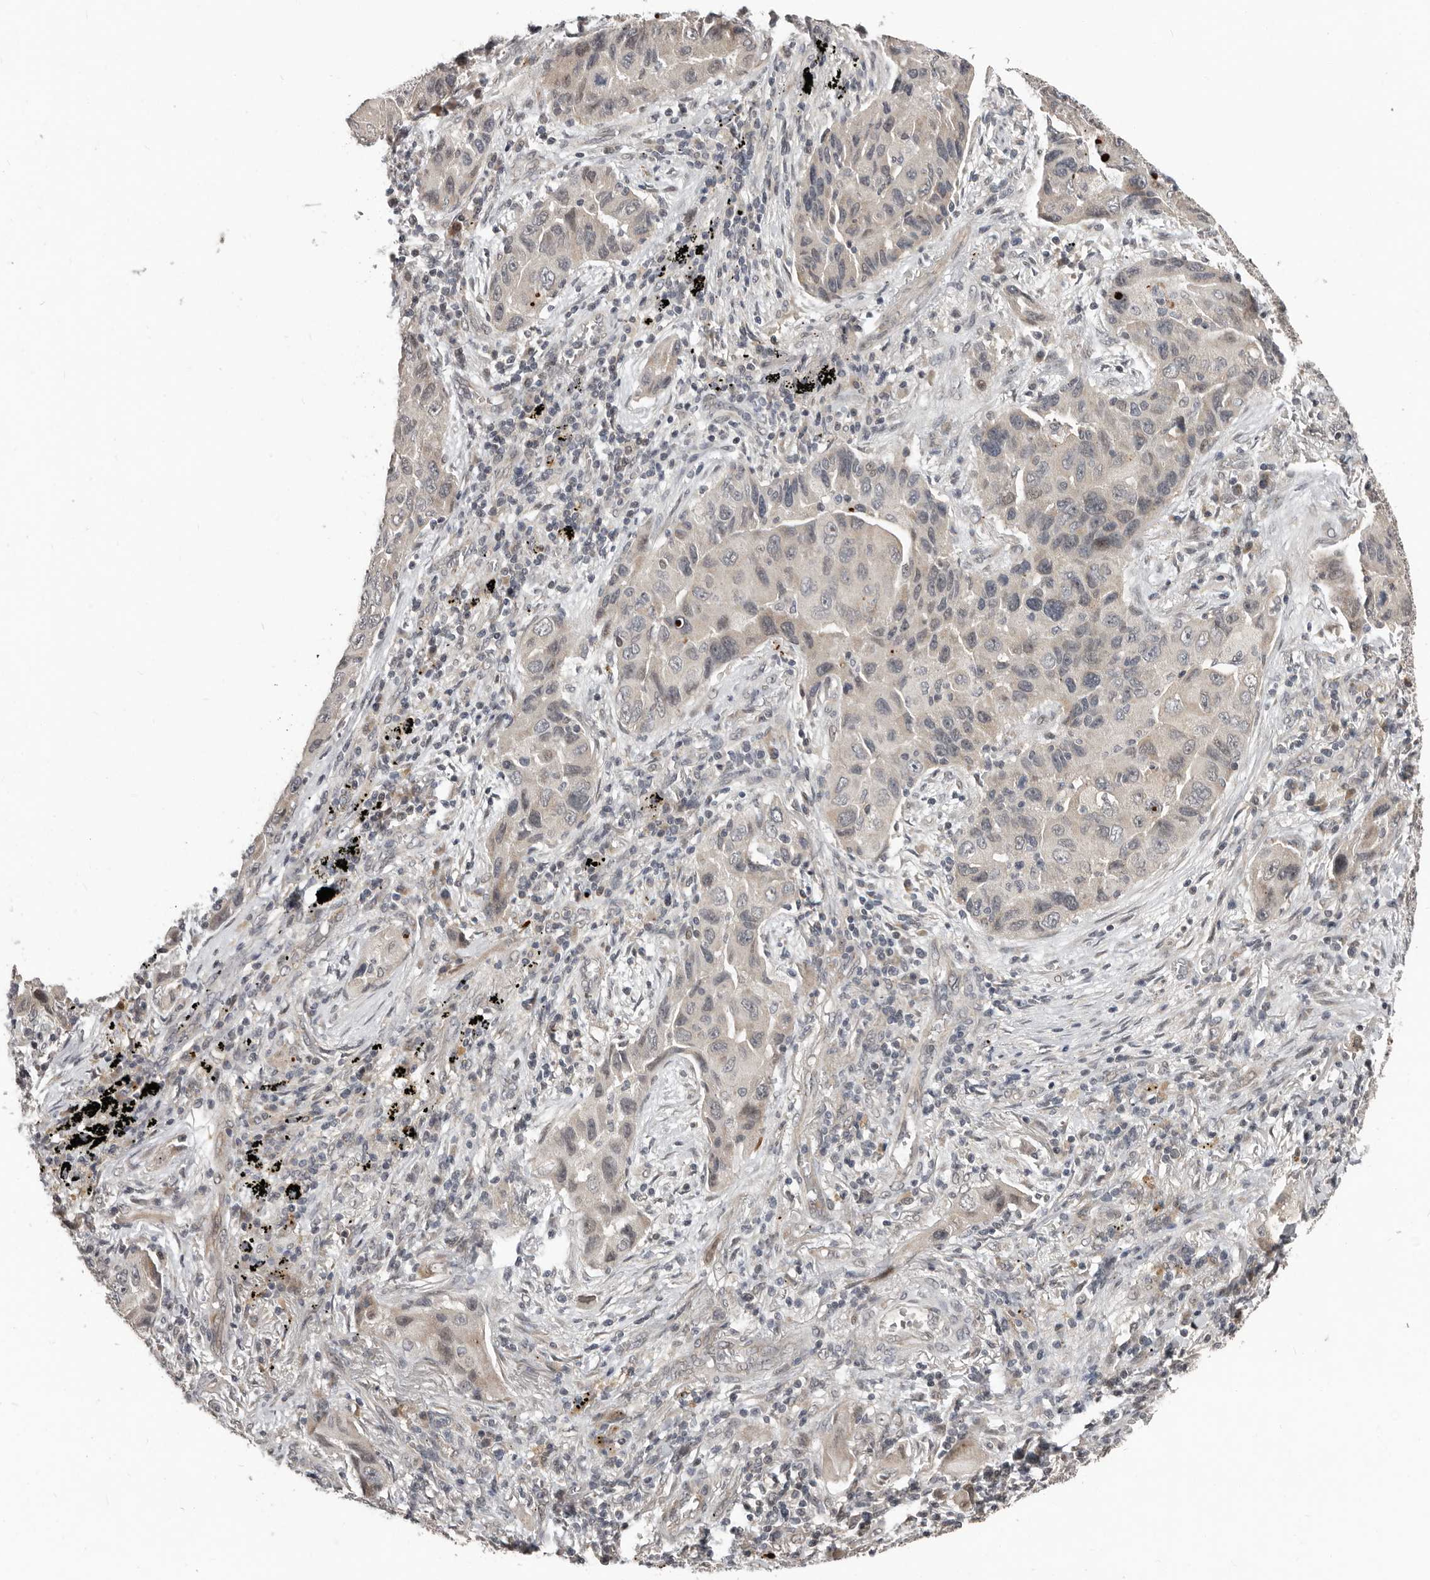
{"staining": {"intensity": "weak", "quantity": "<25%", "location": "cytoplasmic/membranous"}, "tissue": "lung cancer", "cell_type": "Tumor cells", "image_type": "cancer", "snomed": [{"axis": "morphology", "description": "Adenocarcinoma, NOS"}, {"axis": "topography", "description": "Lung"}], "caption": "High power microscopy photomicrograph of an immunohistochemistry photomicrograph of adenocarcinoma (lung), revealing no significant positivity in tumor cells. (Brightfield microscopy of DAB immunohistochemistry at high magnification).", "gene": "APOL6", "patient": {"sex": "female", "age": 65}}